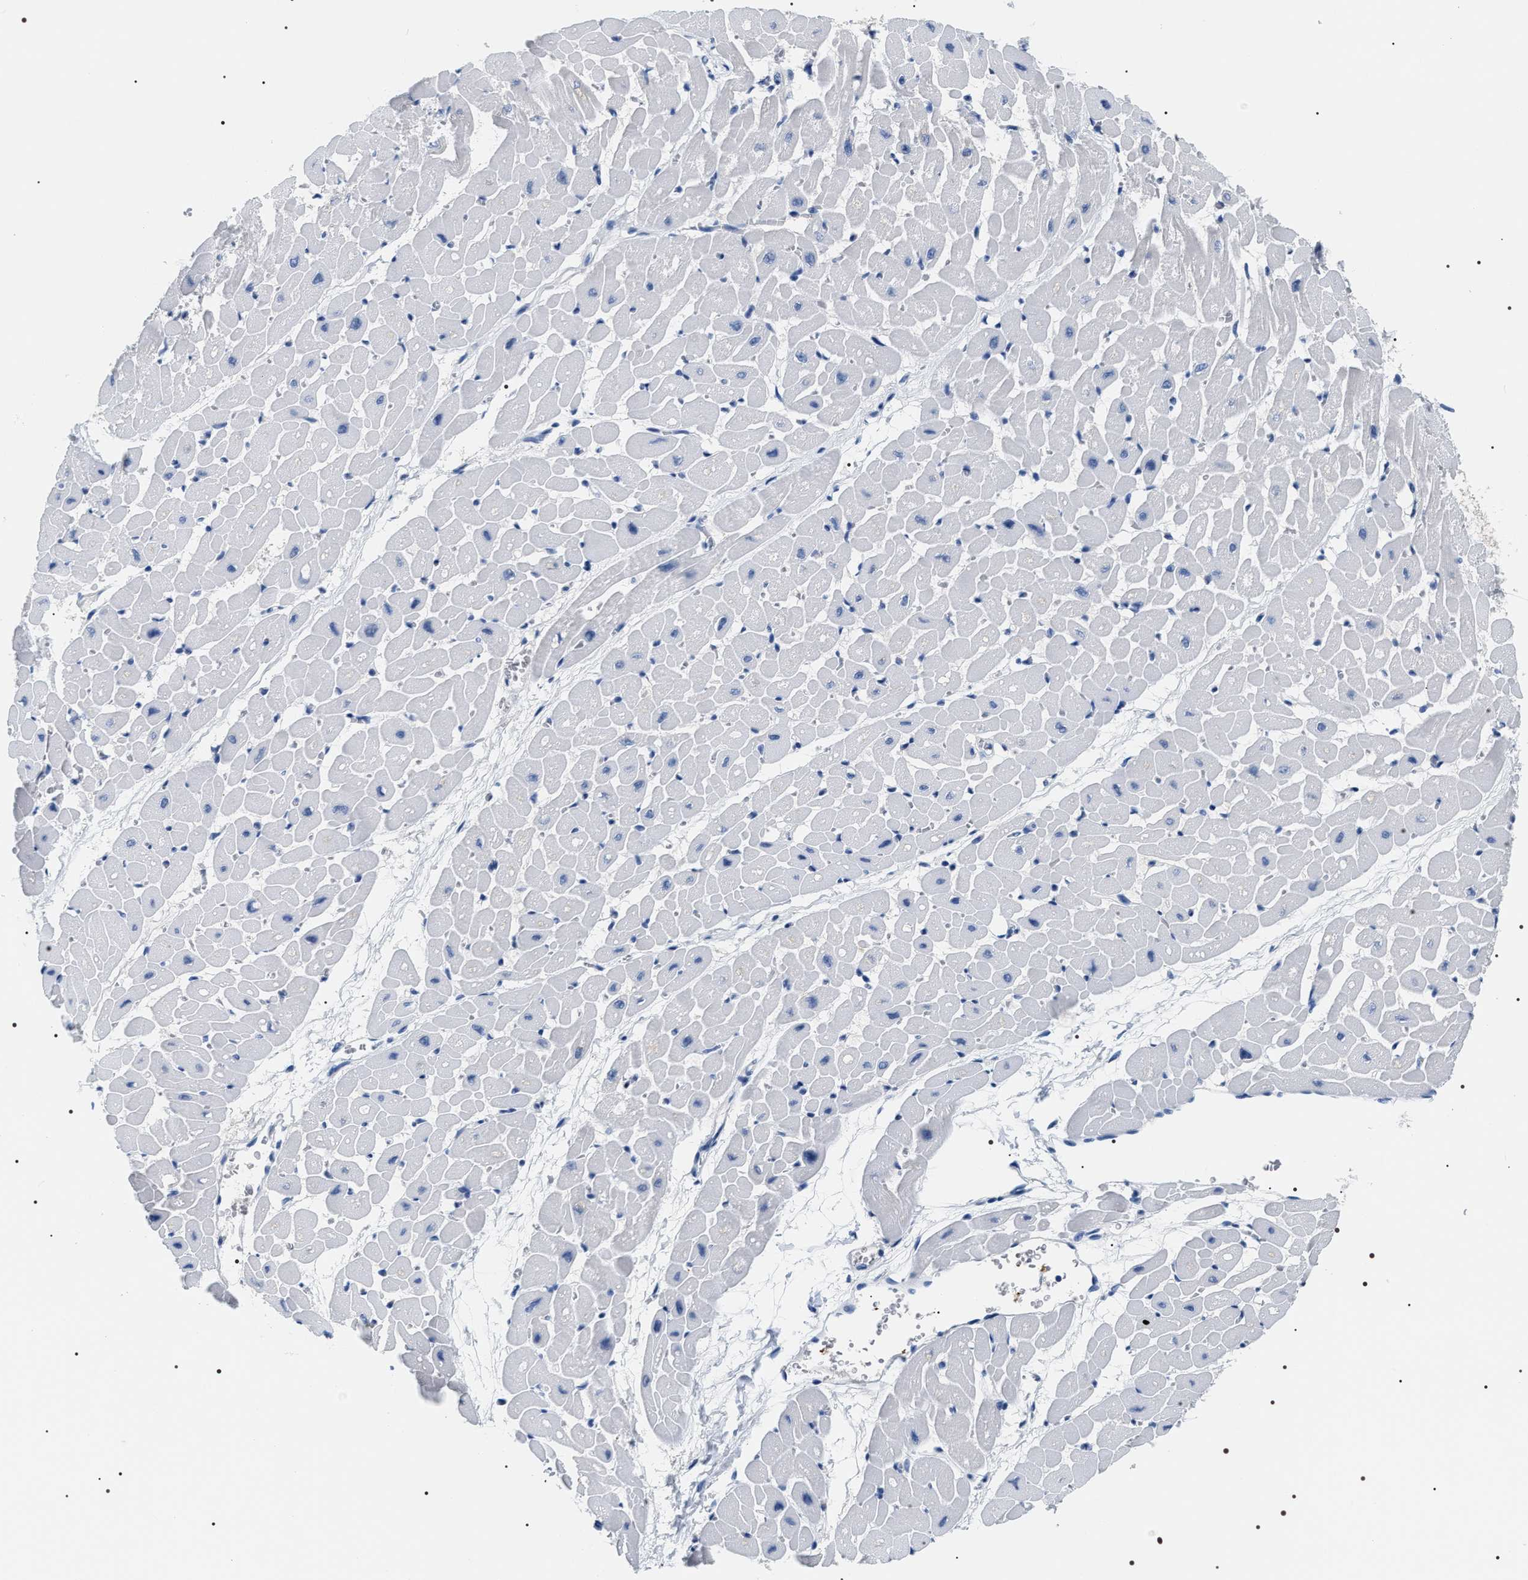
{"staining": {"intensity": "negative", "quantity": "none", "location": "none"}, "tissue": "heart muscle", "cell_type": "Cardiomyocytes", "image_type": "normal", "snomed": [{"axis": "morphology", "description": "Normal tissue, NOS"}, {"axis": "topography", "description": "Heart"}], "caption": "This image is of normal heart muscle stained with IHC to label a protein in brown with the nuclei are counter-stained blue. There is no staining in cardiomyocytes. (Immunohistochemistry, brightfield microscopy, high magnification).", "gene": "ADH4", "patient": {"sex": "male", "age": 45}}